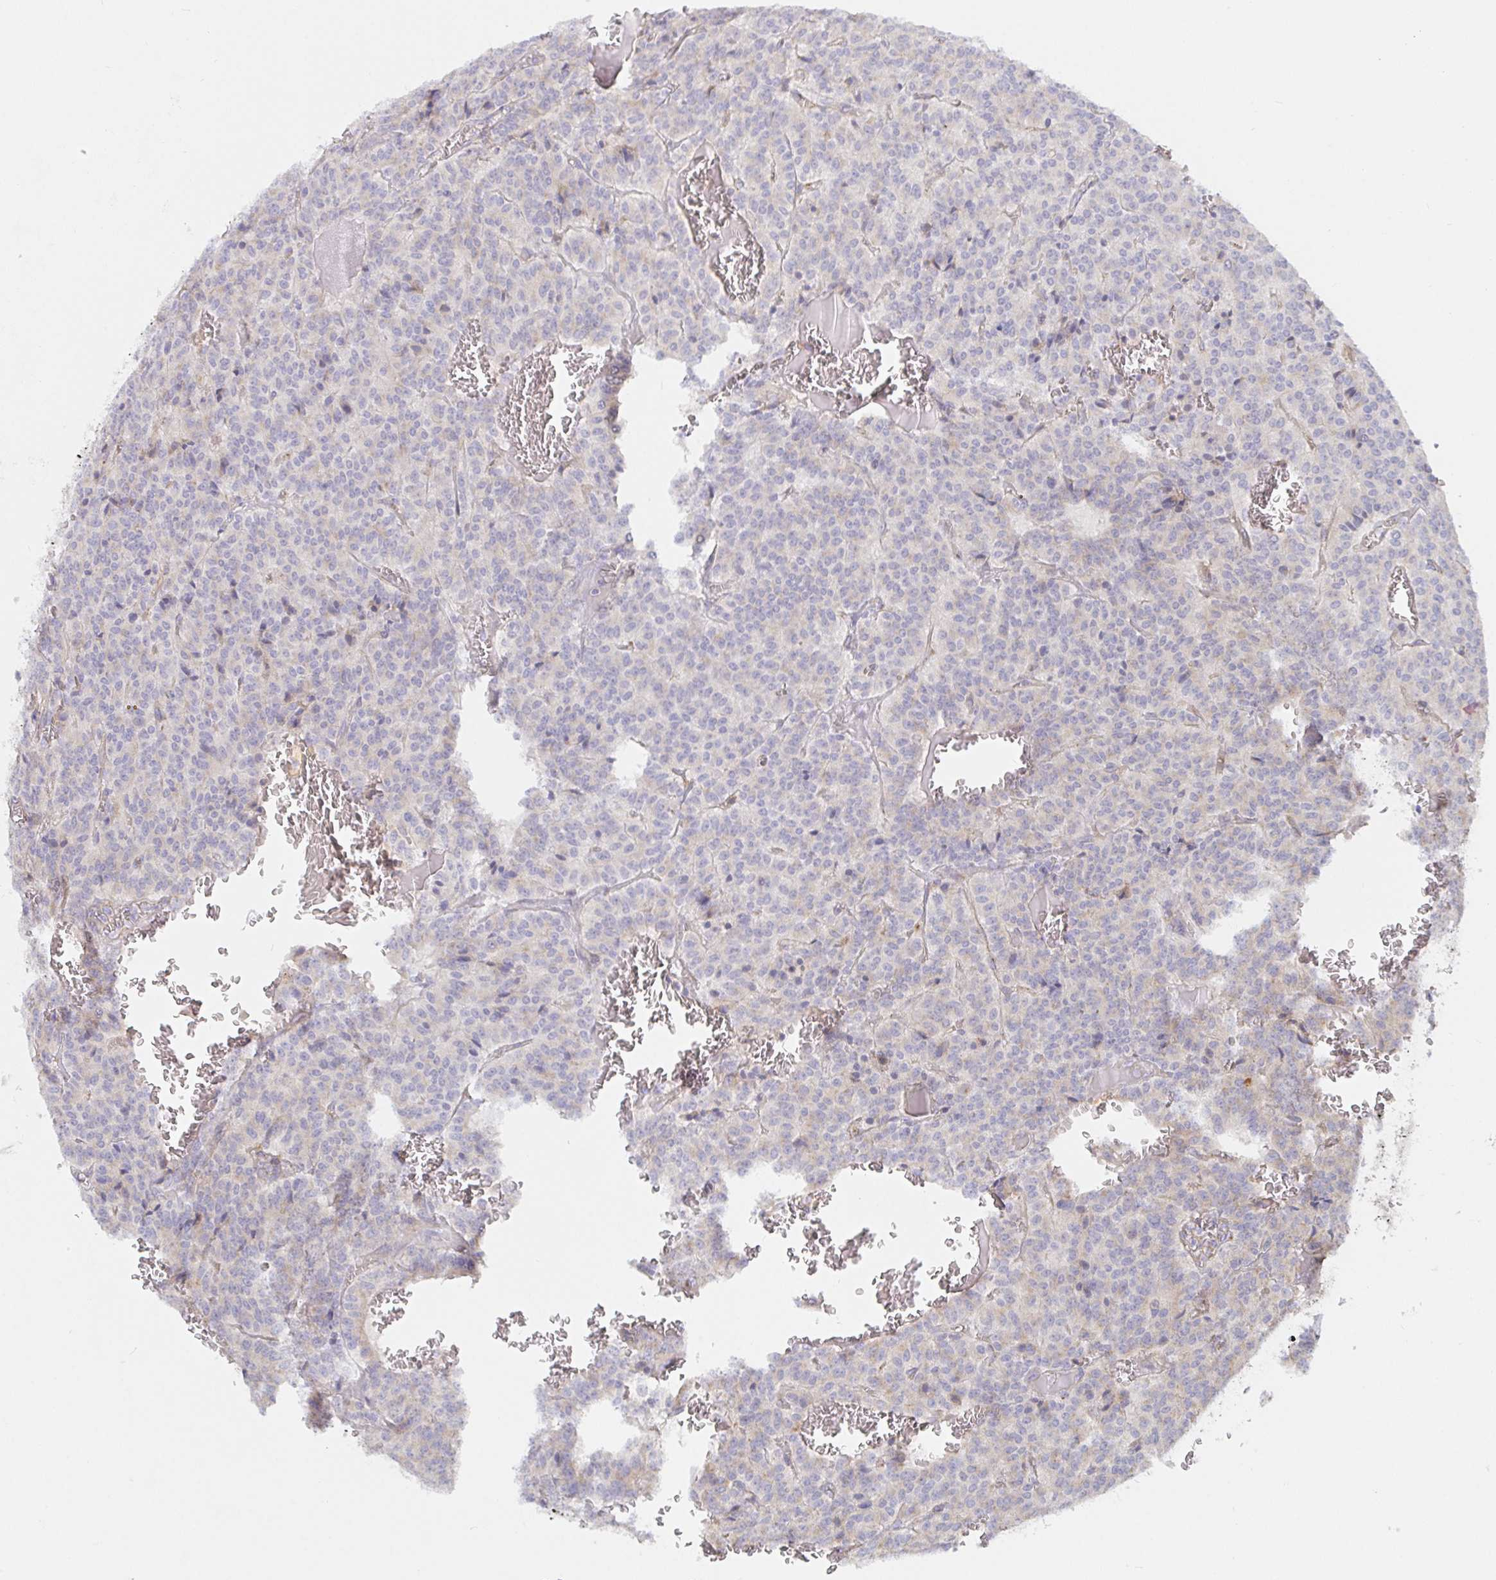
{"staining": {"intensity": "negative", "quantity": "none", "location": "none"}, "tissue": "carcinoid", "cell_type": "Tumor cells", "image_type": "cancer", "snomed": [{"axis": "morphology", "description": "Carcinoid, malignant, NOS"}, {"axis": "topography", "description": "Lung"}], "caption": "DAB immunohistochemical staining of human carcinoid (malignant) displays no significant expression in tumor cells.", "gene": "IRAK2", "patient": {"sex": "male", "age": 70}}